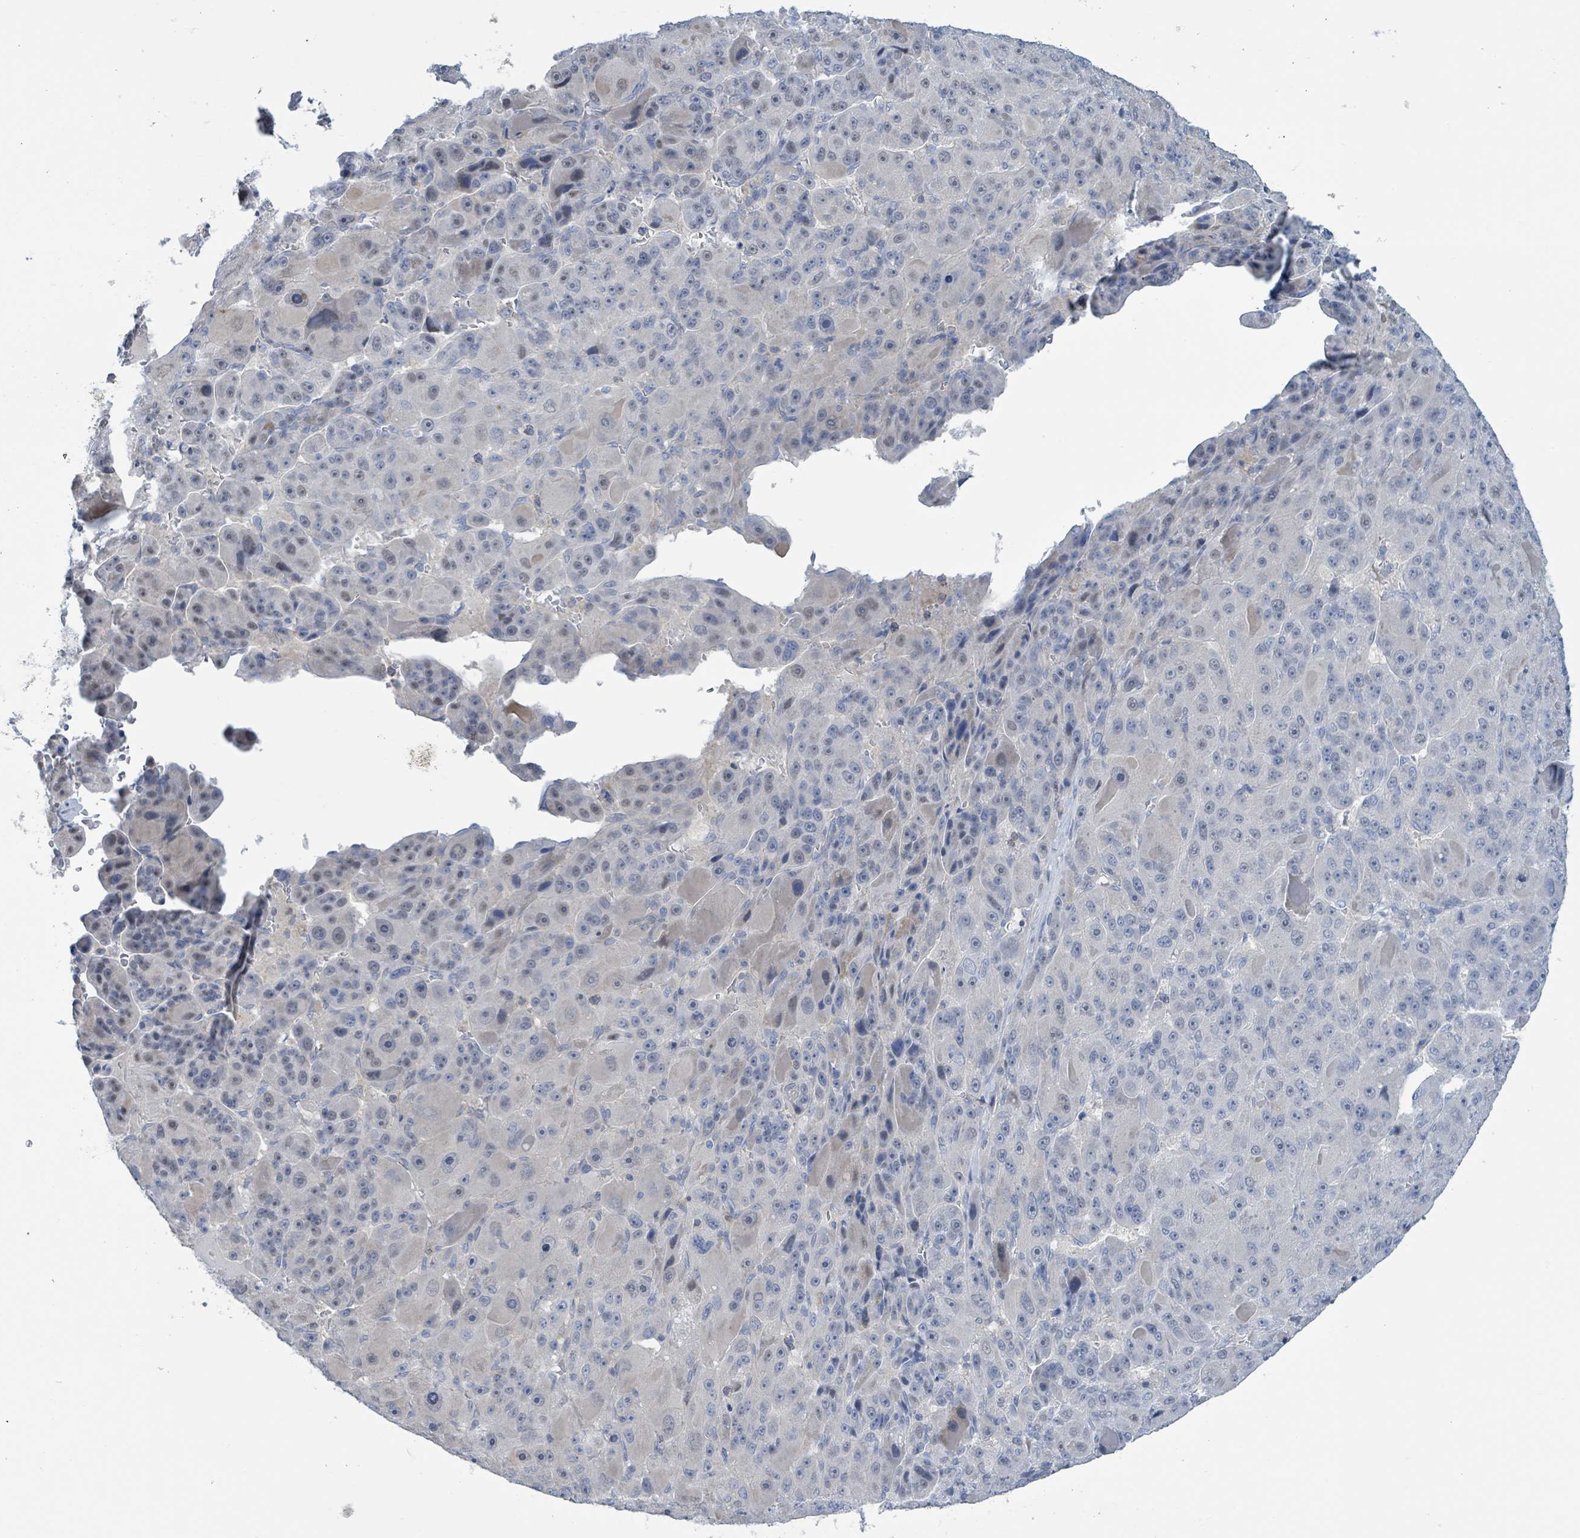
{"staining": {"intensity": "negative", "quantity": "none", "location": "none"}, "tissue": "liver cancer", "cell_type": "Tumor cells", "image_type": "cancer", "snomed": [{"axis": "morphology", "description": "Carcinoma, Hepatocellular, NOS"}, {"axis": "topography", "description": "Liver"}], "caption": "An image of human hepatocellular carcinoma (liver) is negative for staining in tumor cells.", "gene": "DGKZ", "patient": {"sex": "male", "age": 76}}